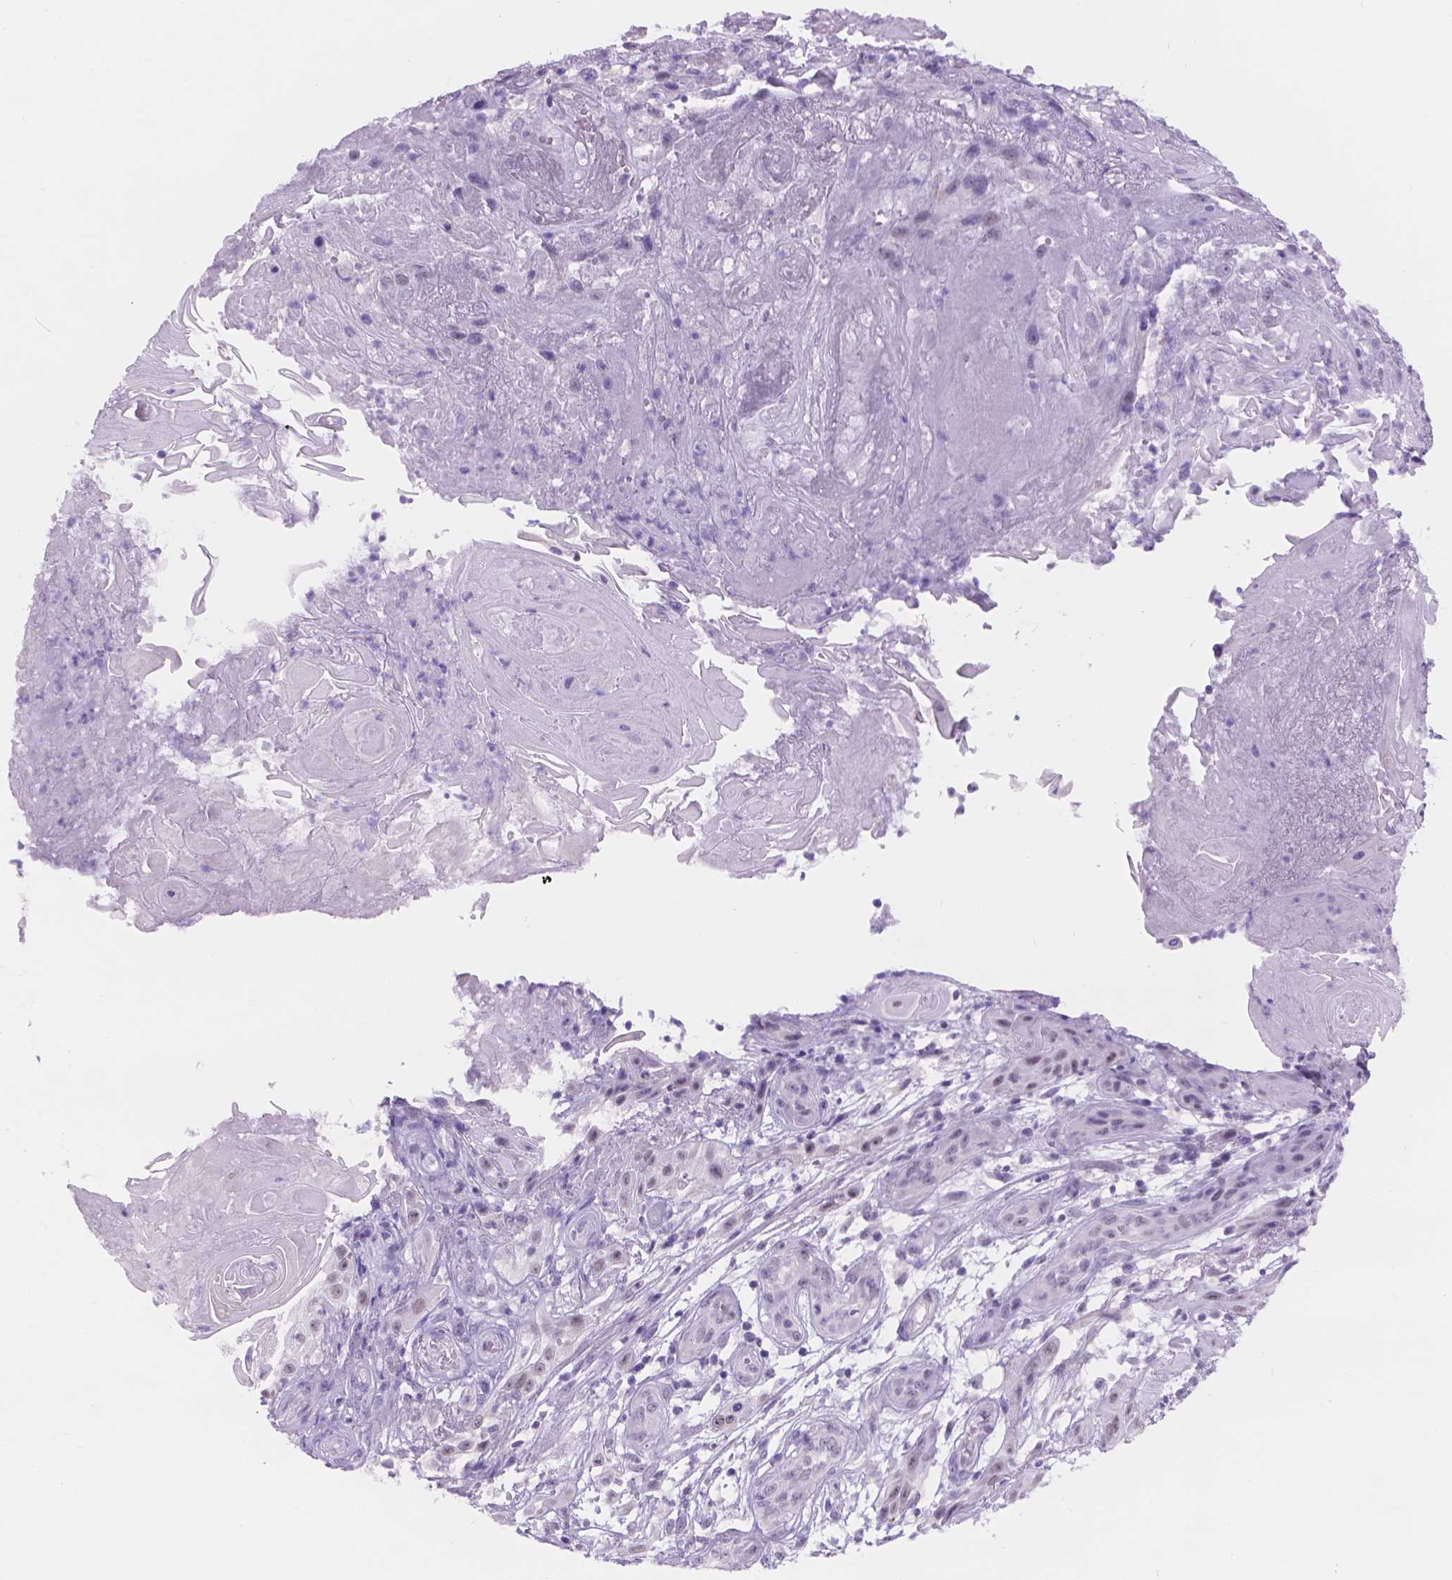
{"staining": {"intensity": "weak", "quantity": "<25%", "location": "nuclear"}, "tissue": "skin cancer", "cell_type": "Tumor cells", "image_type": "cancer", "snomed": [{"axis": "morphology", "description": "Squamous cell carcinoma, NOS"}, {"axis": "topography", "description": "Skin"}], "caption": "Tumor cells are negative for brown protein staining in skin squamous cell carcinoma.", "gene": "DCC", "patient": {"sex": "male", "age": 62}}